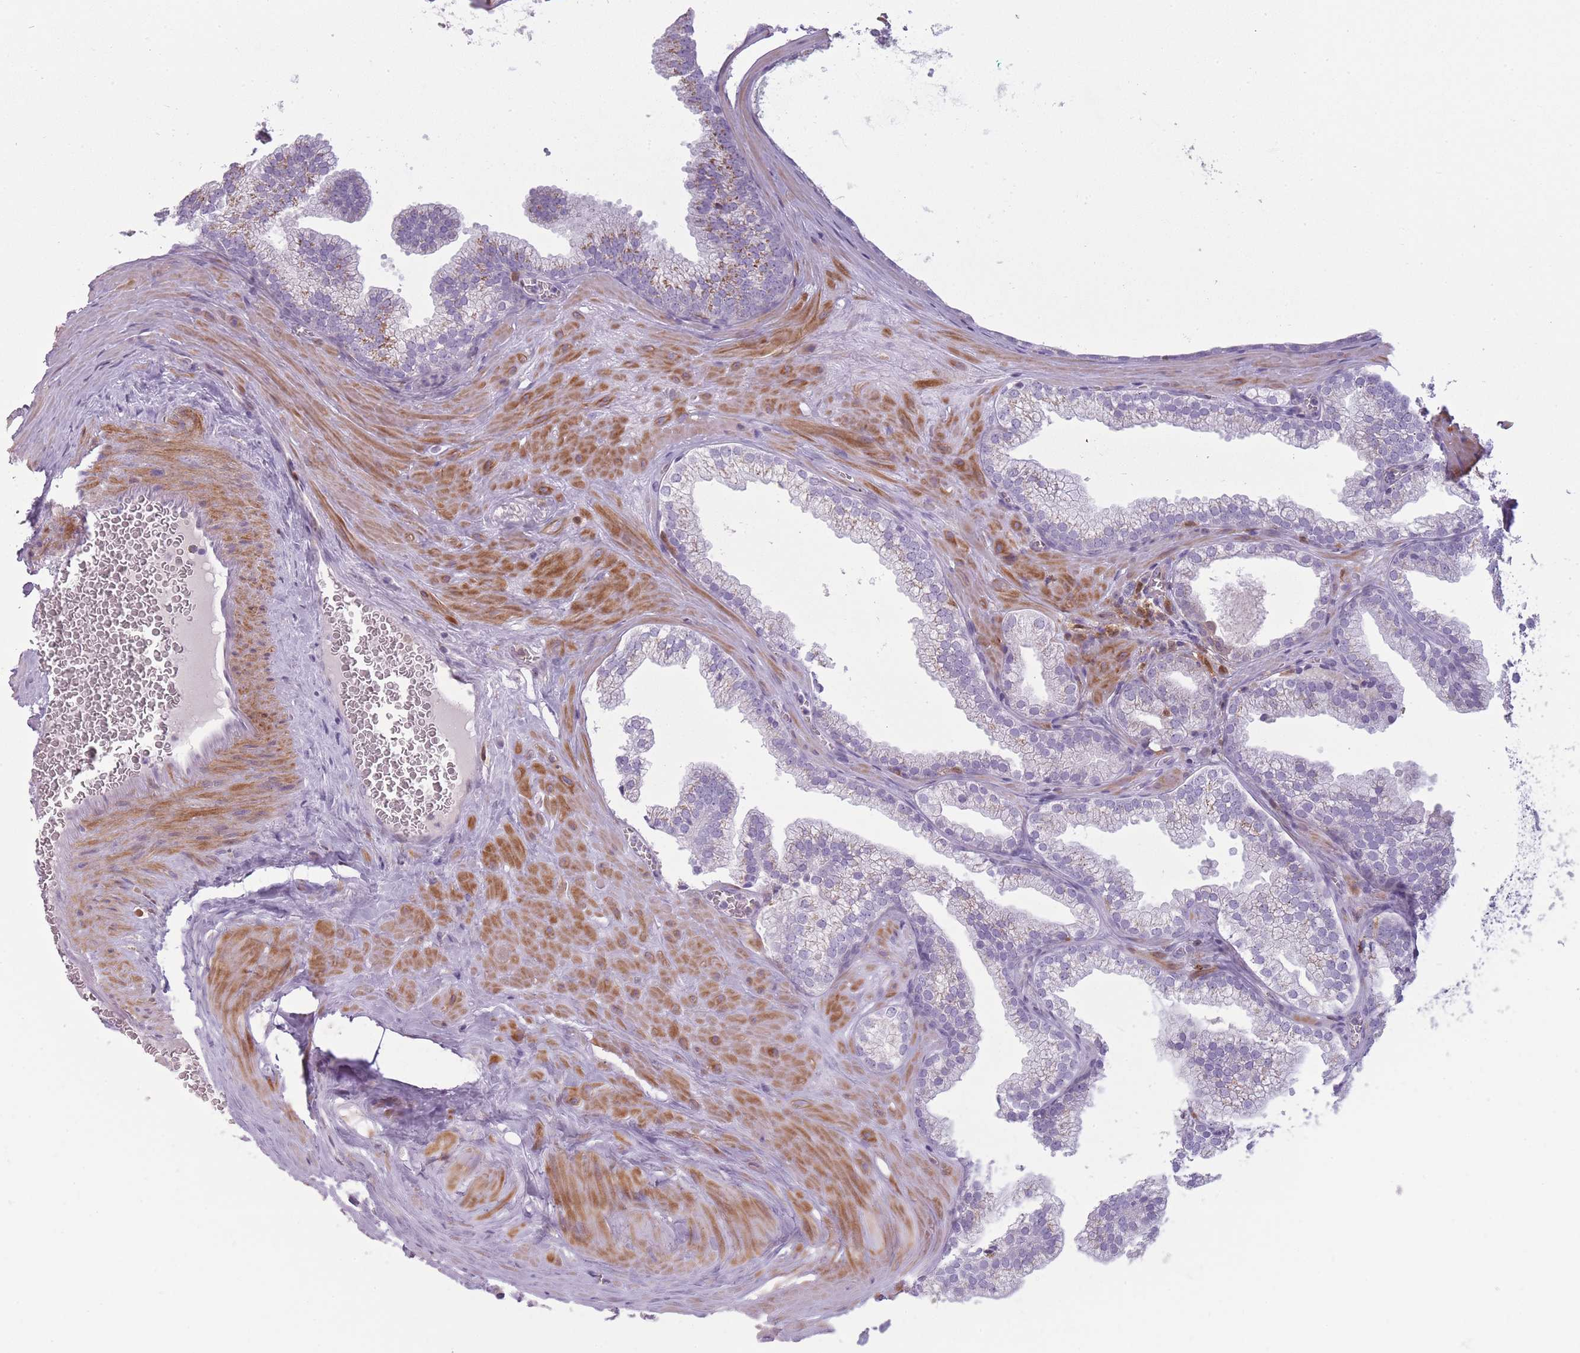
{"staining": {"intensity": "negative", "quantity": "none", "location": "none"}, "tissue": "prostate cancer", "cell_type": "Tumor cells", "image_type": "cancer", "snomed": [{"axis": "morphology", "description": "Adenocarcinoma, Low grade"}, {"axis": "topography", "description": "Prostate"}], "caption": "High power microscopy histopathology image of an IHC micrograph of prostate adenocarcinoma (low-grade), revealing no significant positivity in tumor cells.", "gene": "LGALS9", "patient": {"sex": "male", "age": 60}}